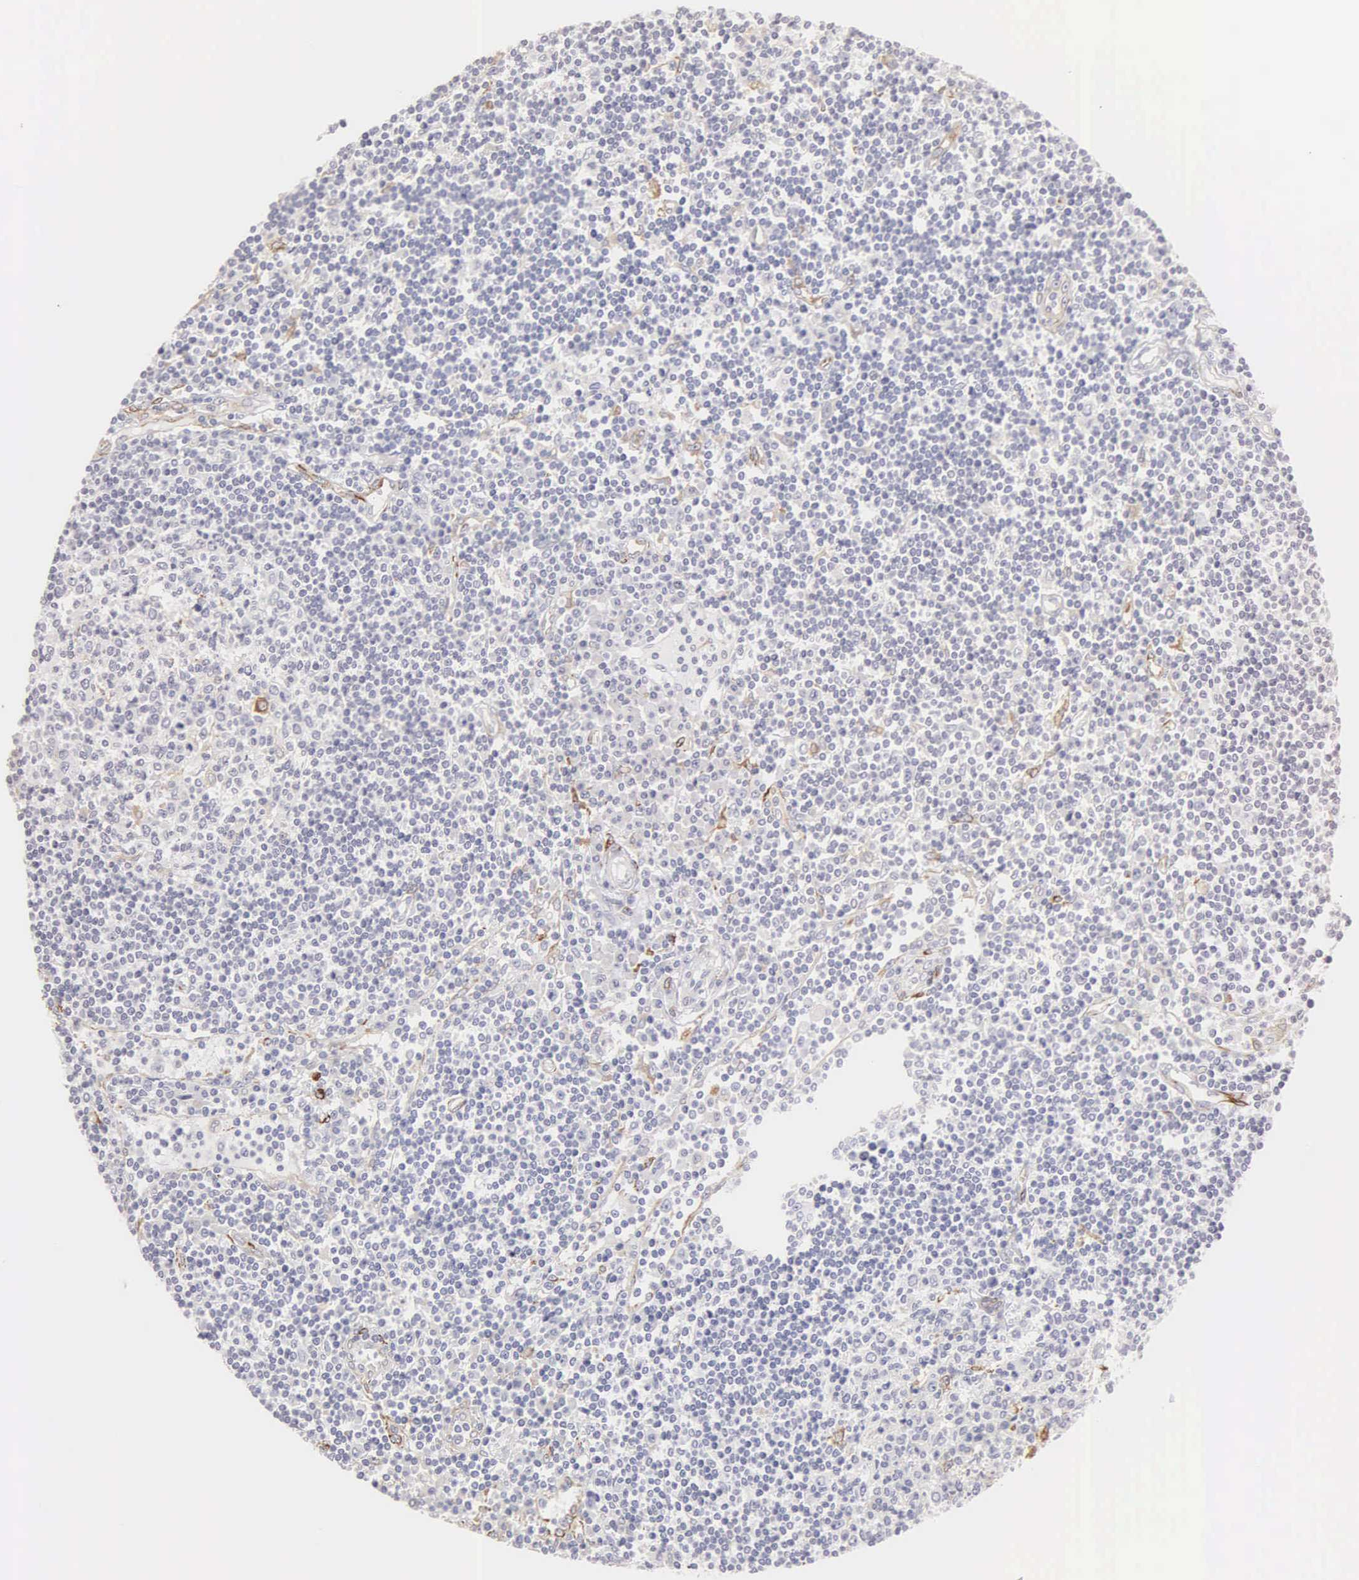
{"staining": {"intensity": "negative", "quantity": "none", "location": "none"}, "tissue": "lymph node", "cell_type": "Germinal center cells", "image_type": "normal", "snomed": [{"axis": "morphology", "description": "Normal tissue, NOS"}, {"axis": "topography", "description": "Lymph node"}], "caption": "IHC image of unremarkable lymph node stained for a protein (brown), which reveals no staining in germinal center cells.", "gene": "LIN52", "patient": {"sex": "female", "age": 62}}